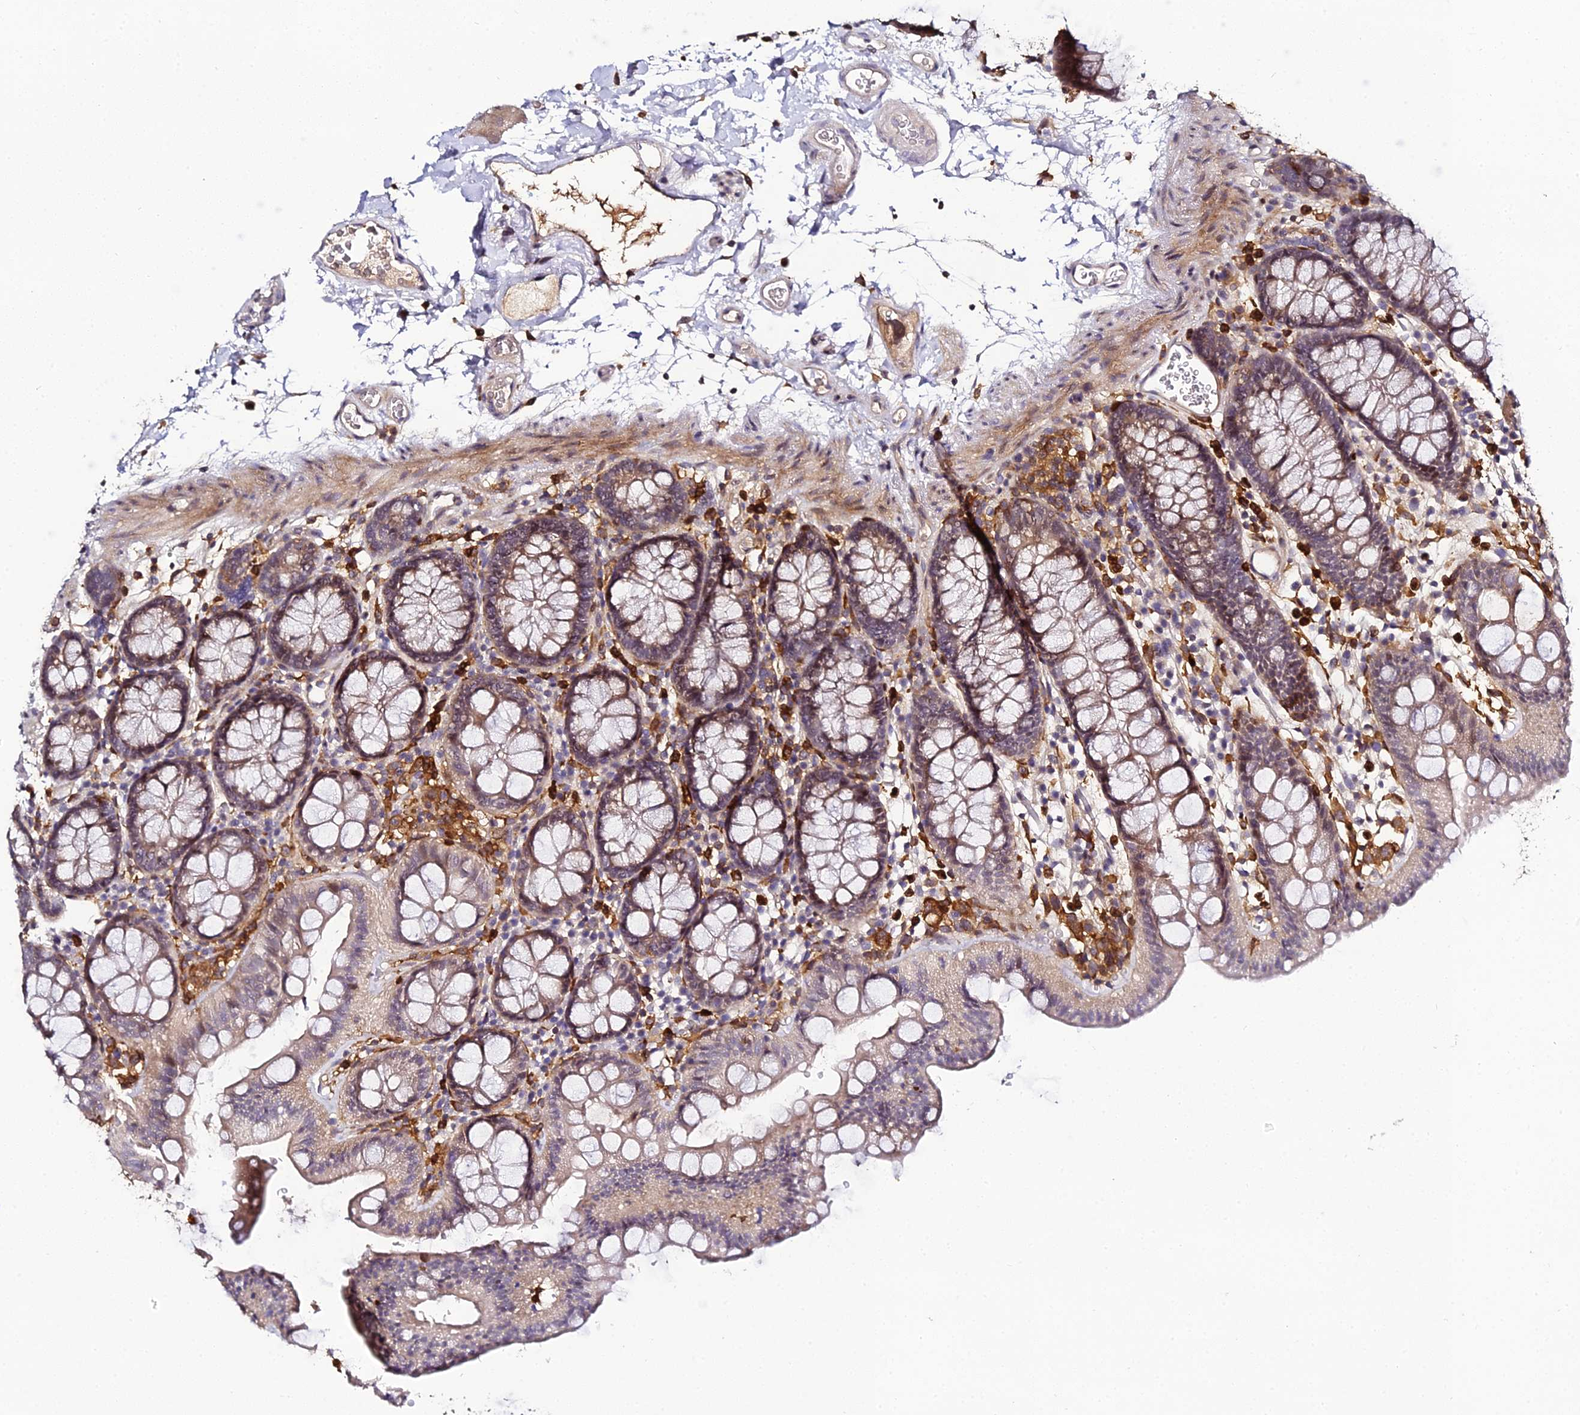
{"staining": {"intensity": "weak", "quantity": ">75%", "location": "cytoplasmic/membranous"}, "tissue": "colon", "cell_type": "Endothelial cells", "image_type": "normal", "snomed": [{"axis": "morphology", "description": "Normal tissue, NOS"}, {"axis": "topography", "description": "Colon"}], "caption": "Endothelial cells demonstrate low levels of weak cytoplasmic/membranous staining in approximately >75% of cells in unremarkable human colon.", "gene": "IL4I1", "patient": {"sex": "male", "age": 75}}